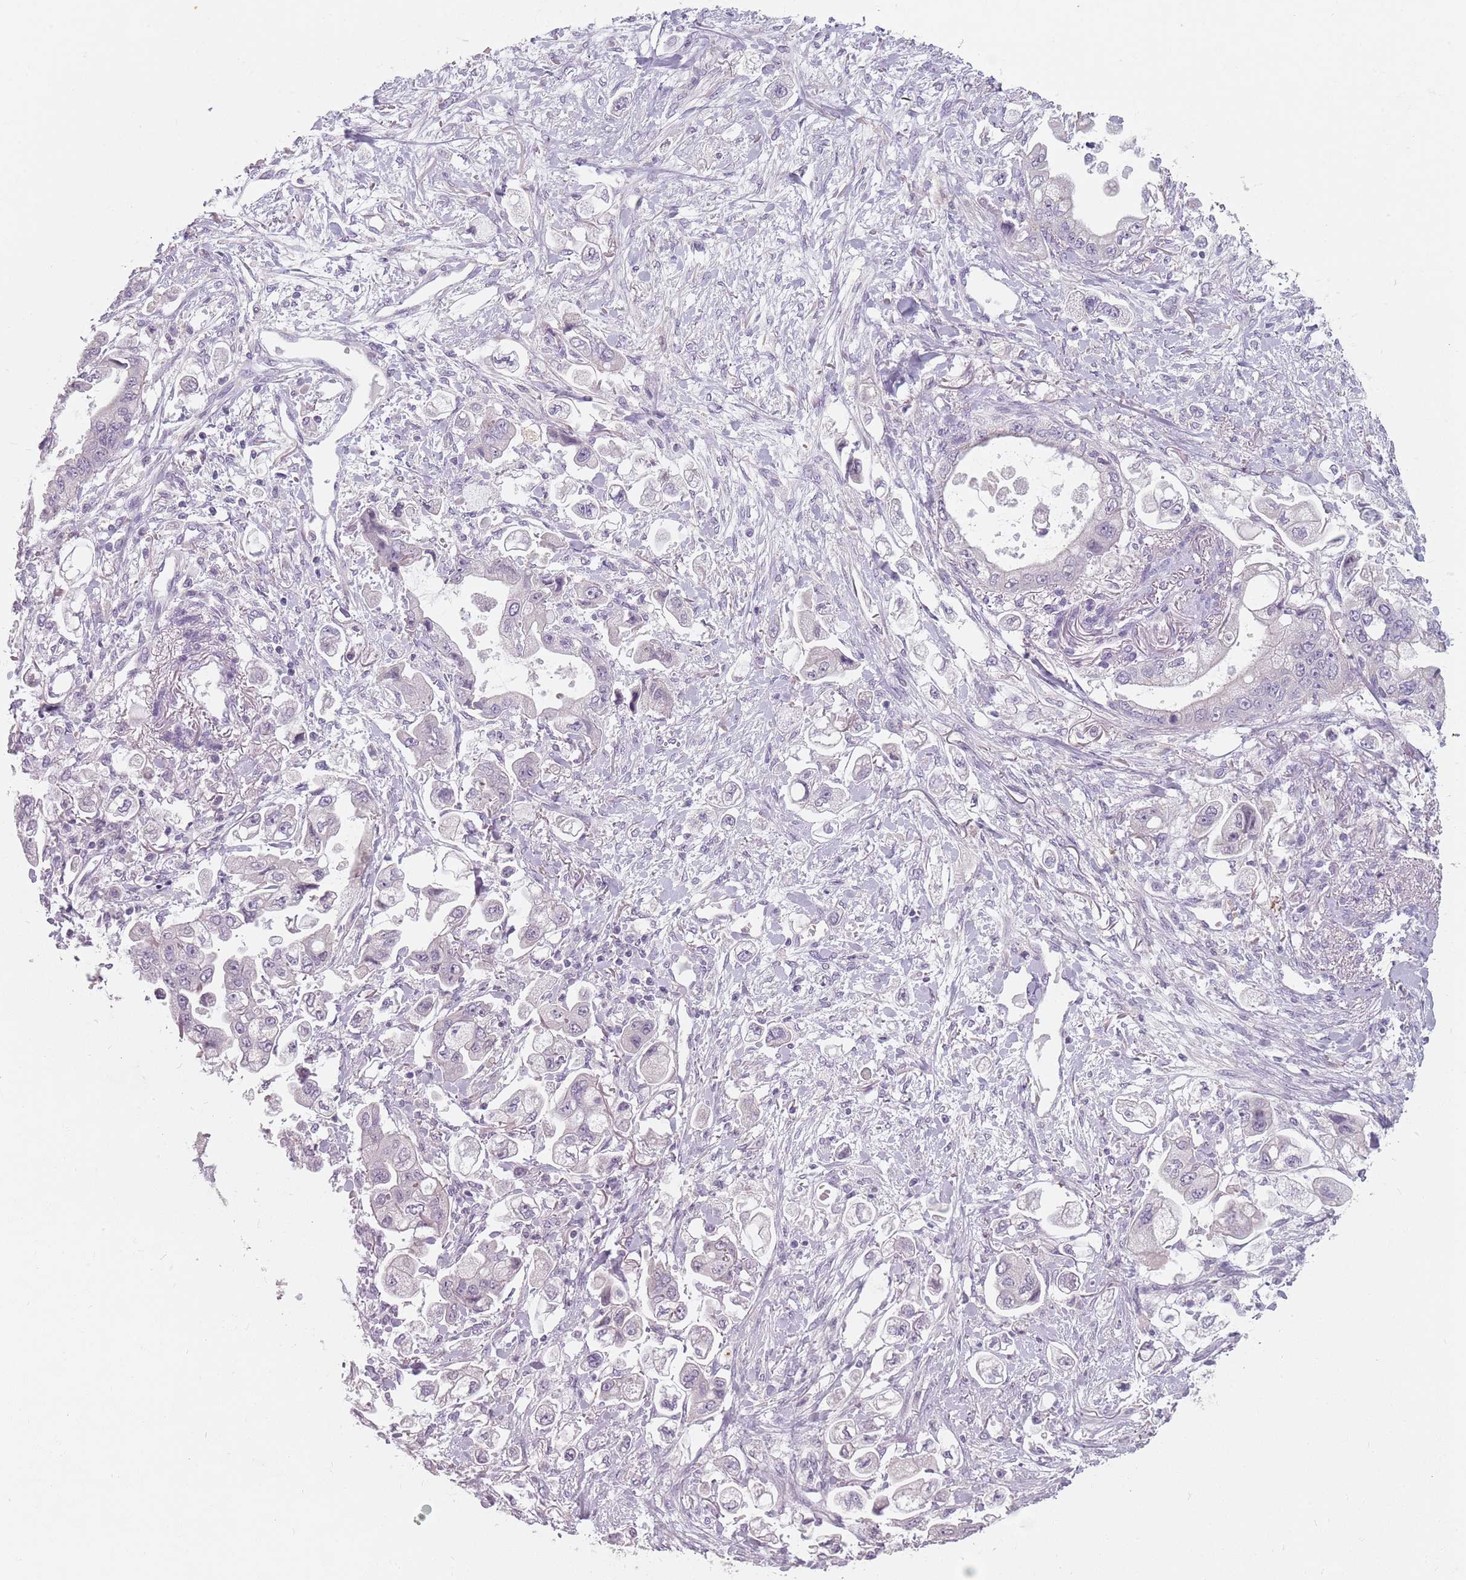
{"staining": {"intensity": "negative", "quantity": "none", "location": "none"}, "tissue": "stomach cancer", "cell_type": "Tumor cells", "image_type": "cancer", "snomed": [{"axis": "morphology", "description": "Adenocarcinoma, NOS"}, {"axis": "topography", "description": "Stomach"}], "caption": "This is an immunohistochemistry (IHC) photomicrograph of human adenocarcinoma (stomach). There is no positivity in tumor cells.", "gene": "CEP19", "patient": {"sex": "male", "age": 62}}